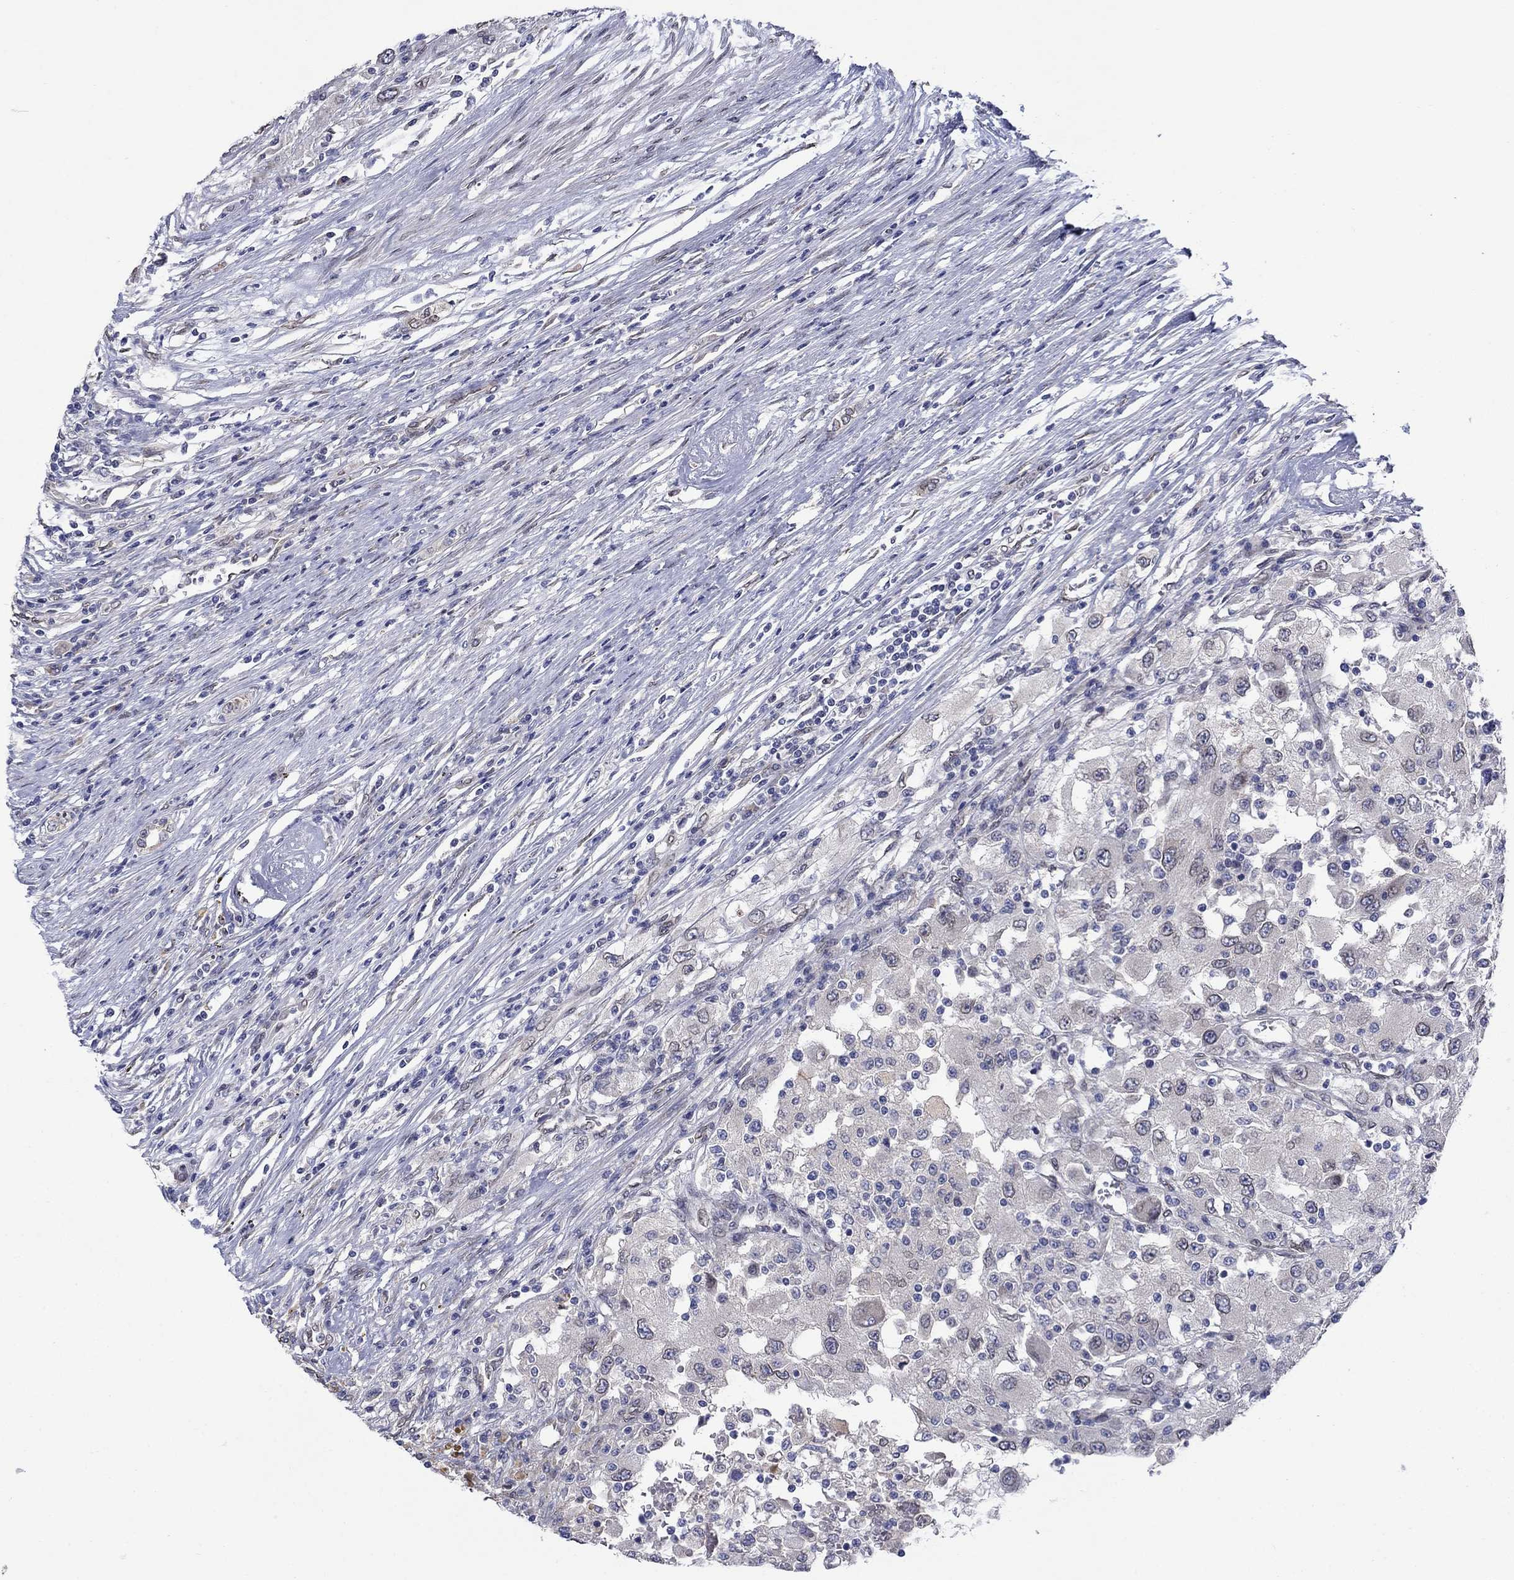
{"staining": {"intensity": "negative", "quantity": "none", "location": "none"}, "tissue": "renal cancer", "cell_type": "Tumor cells", "image_type": "cancer", "snomed": [{"axis": "morphology", "description": "Adenocarcinoma, NOS"}, {"axis": "topography", "description": "Kidney"}], "caption": "There is no significant staining in tumor cells of adenocarcinoma (renal).", "gene": "EMC9", "patient": {"sex": "female", "age": 67}}